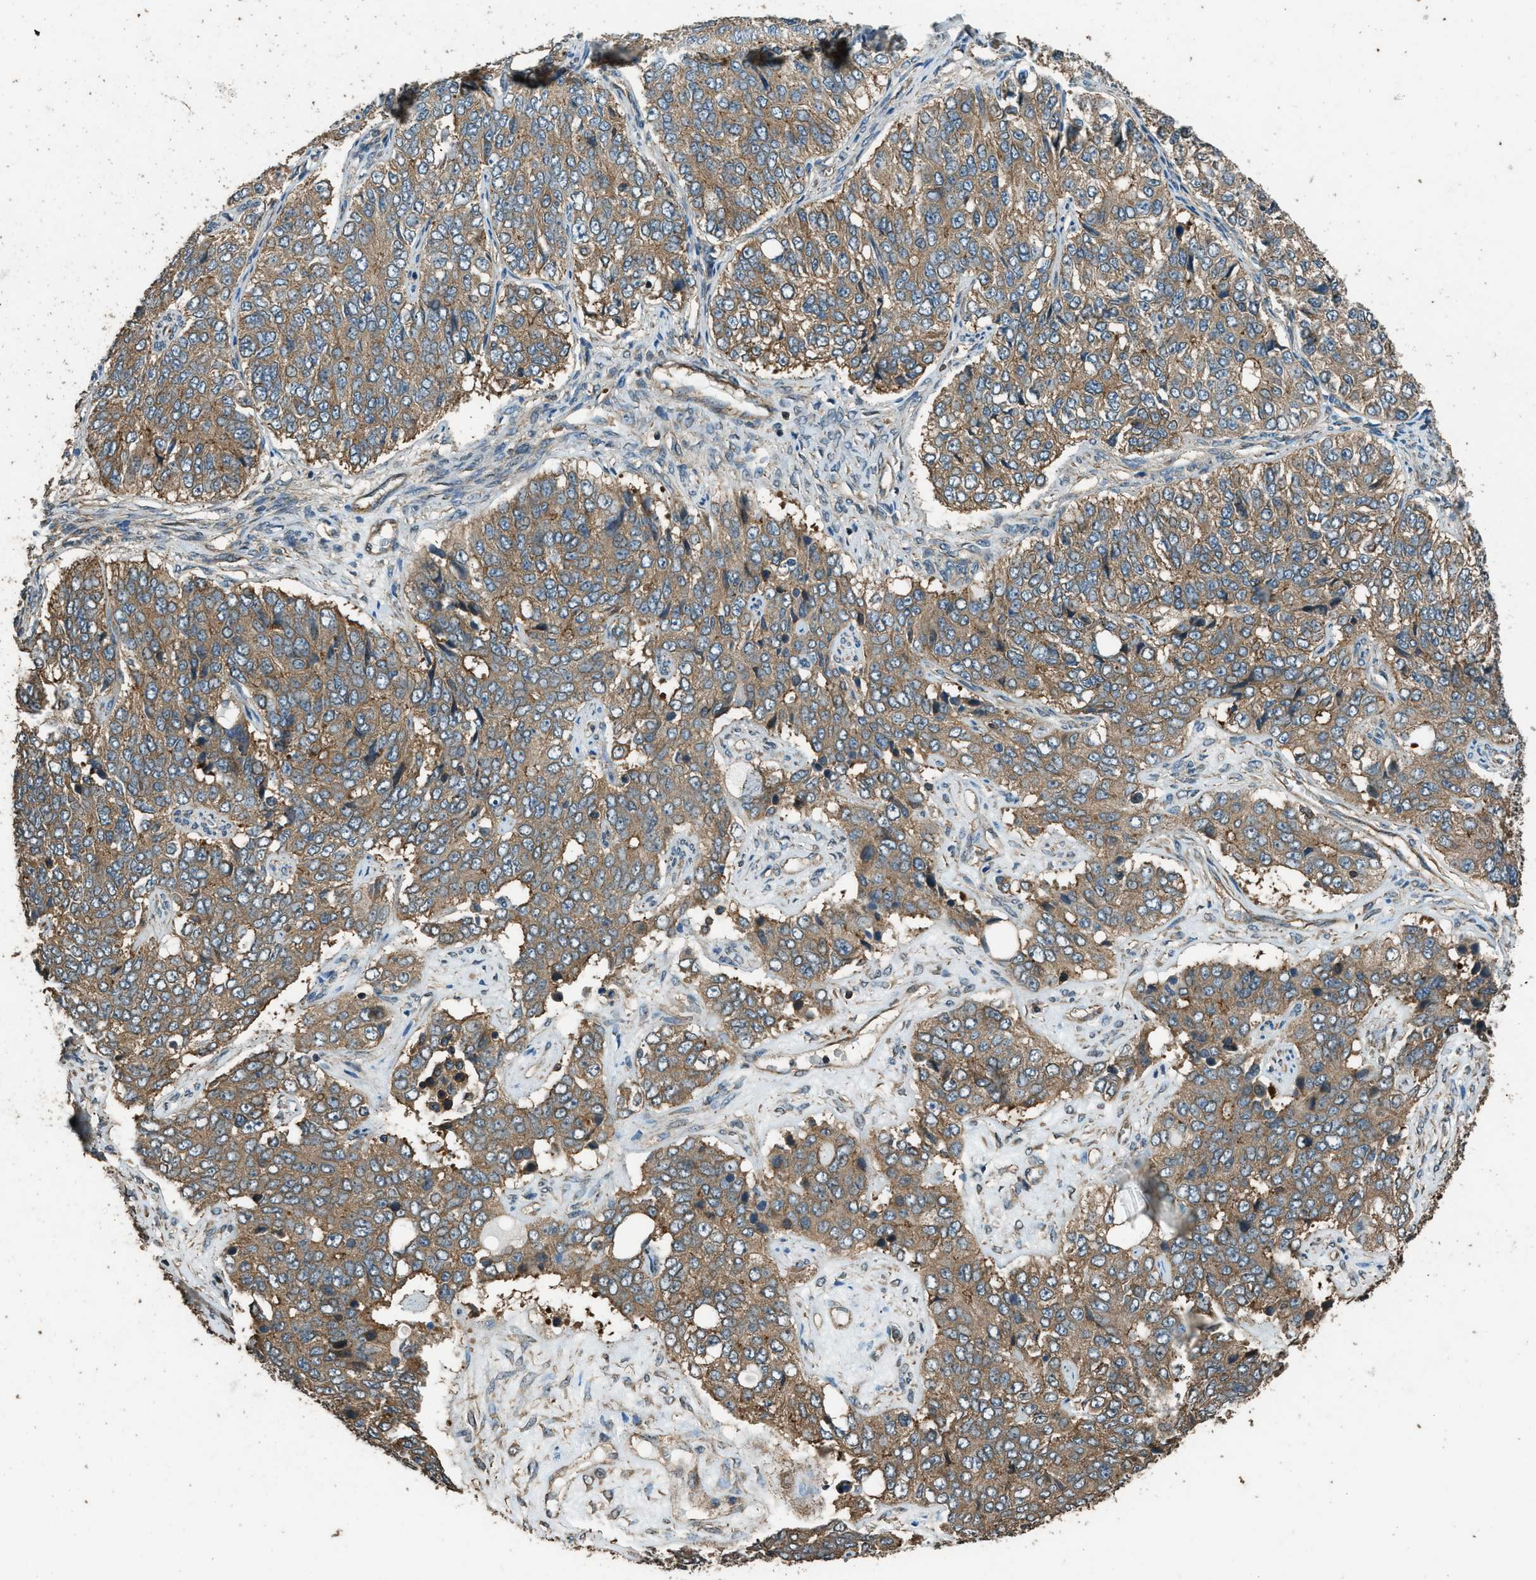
{"staining": {"intensity": "moderate", "quantity": ">75%", "location": "cytoplasmic/membranous"}, "tissue": "ovarian cancer", "cell_type": "Tumor cells", "image_type": "cancer", "snomed": [{"axis": "morphology", "description": "Carcinoma, endometroid"}, {"axis": "topography", "description": "Ovary"}], "caption": "Ovarian cancer stained with IHC reveals moderate cytoplasmic/membranous positivity in approximately >75% of tumor cells. Immunohistochemistry stains the protein of interest in brown and the nuclei are stained blue.", "gene": "MARS1", "patient": {"sex": "female", "age": 51}}